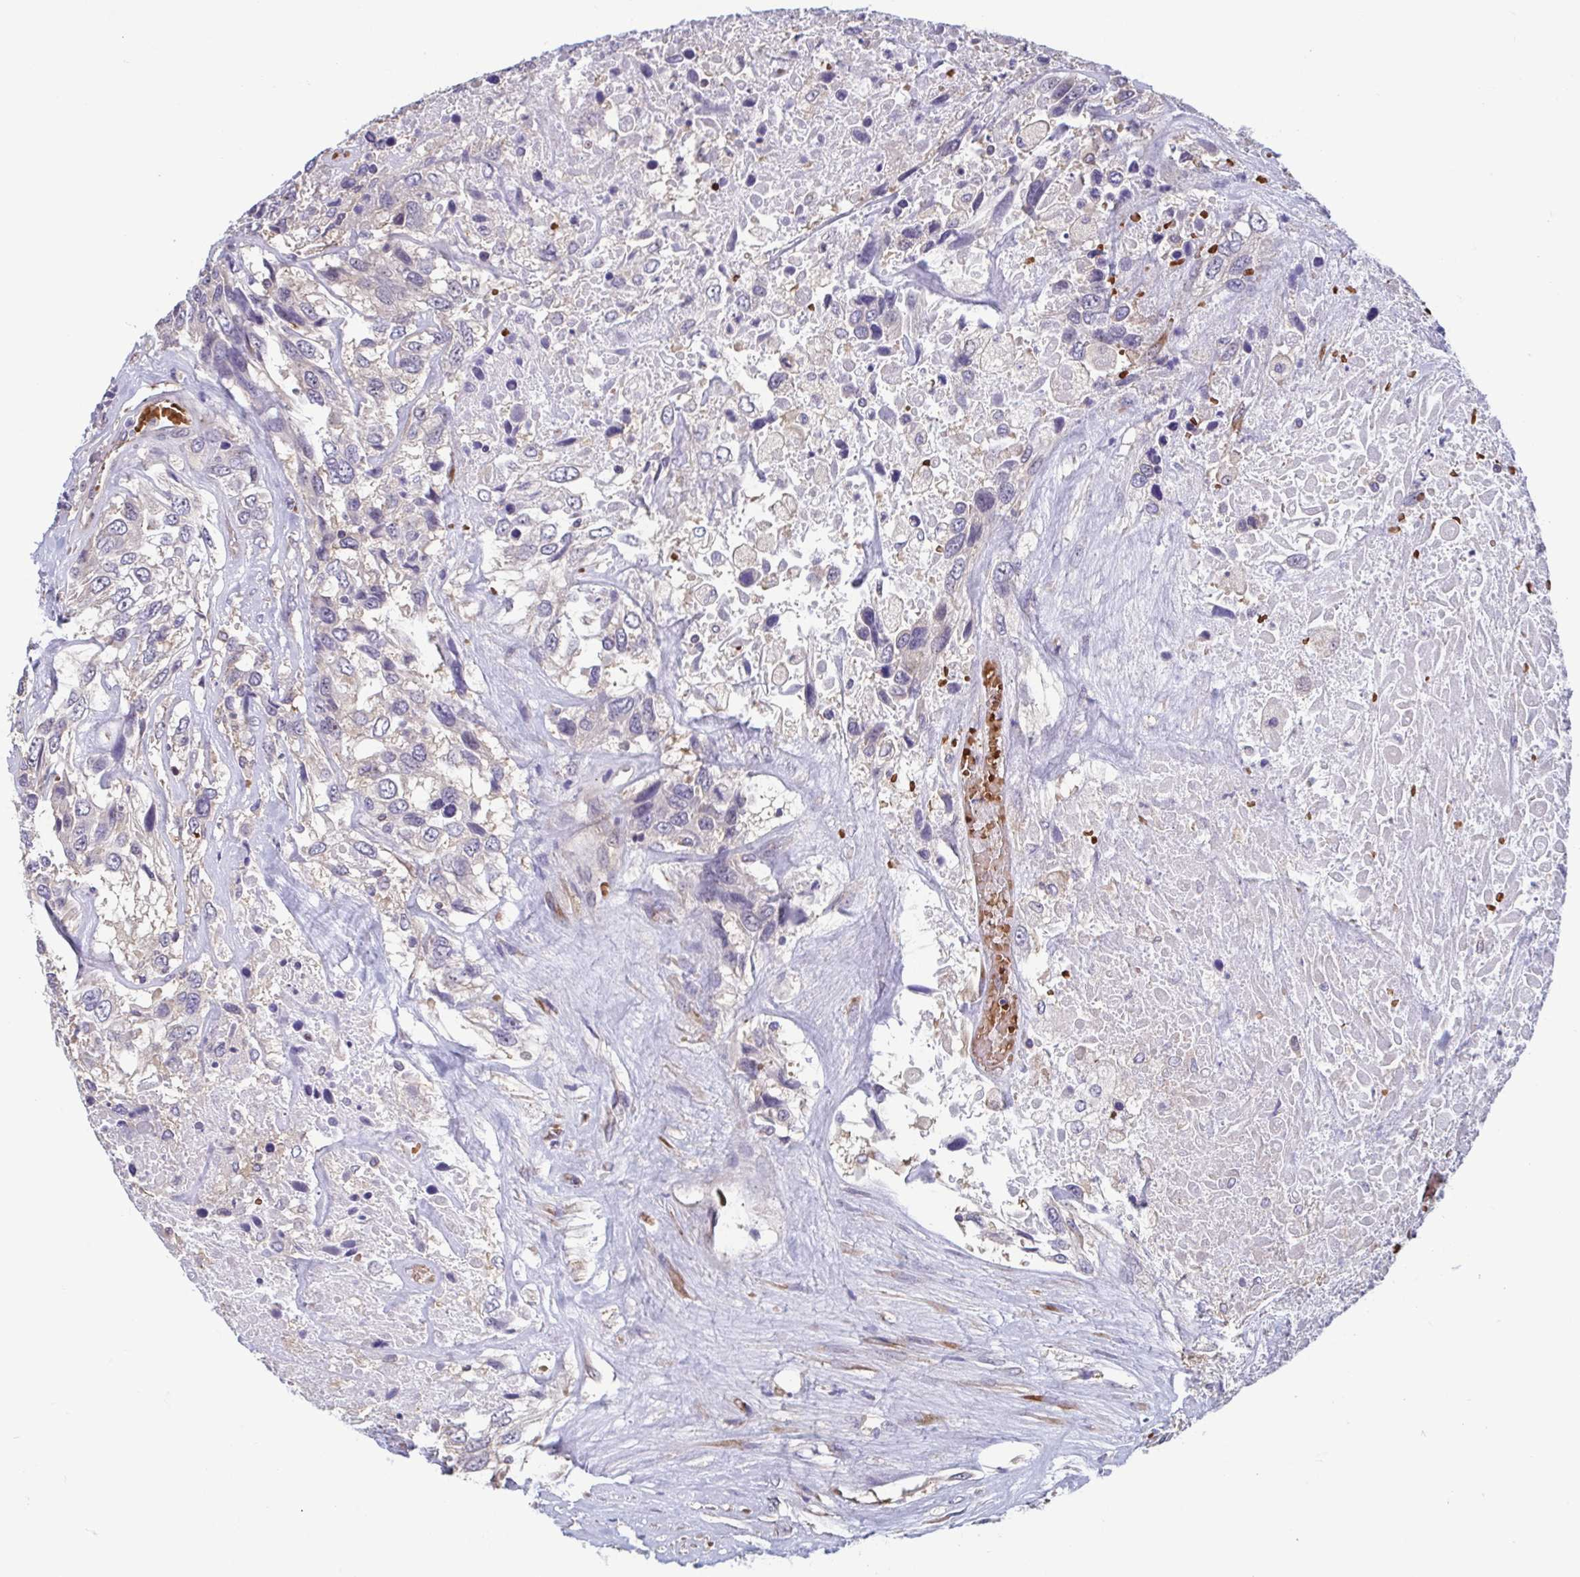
{"staining": {"intensity": "negative", "quantity": "none", "location": "none"}, "tissue": "urothelial cancer", "cell_type": "Tumor cells", "image_type": "cancer", "snomed": [{"axis": "morphology", "description": "Urothelial carcinoma, High grade"}, {"axis": "topography", "description": "Urinary bladder"}], "caption": "This image is of urothelial carcinoma (high-grade) stained with immunohistochemistry (IHC) to label a protein in brown with the nuclei are counter-stained blue. There is no staining in tumor cells.", "gene": "LRRC38", "patient": {"sex": "female", "age": 70}}